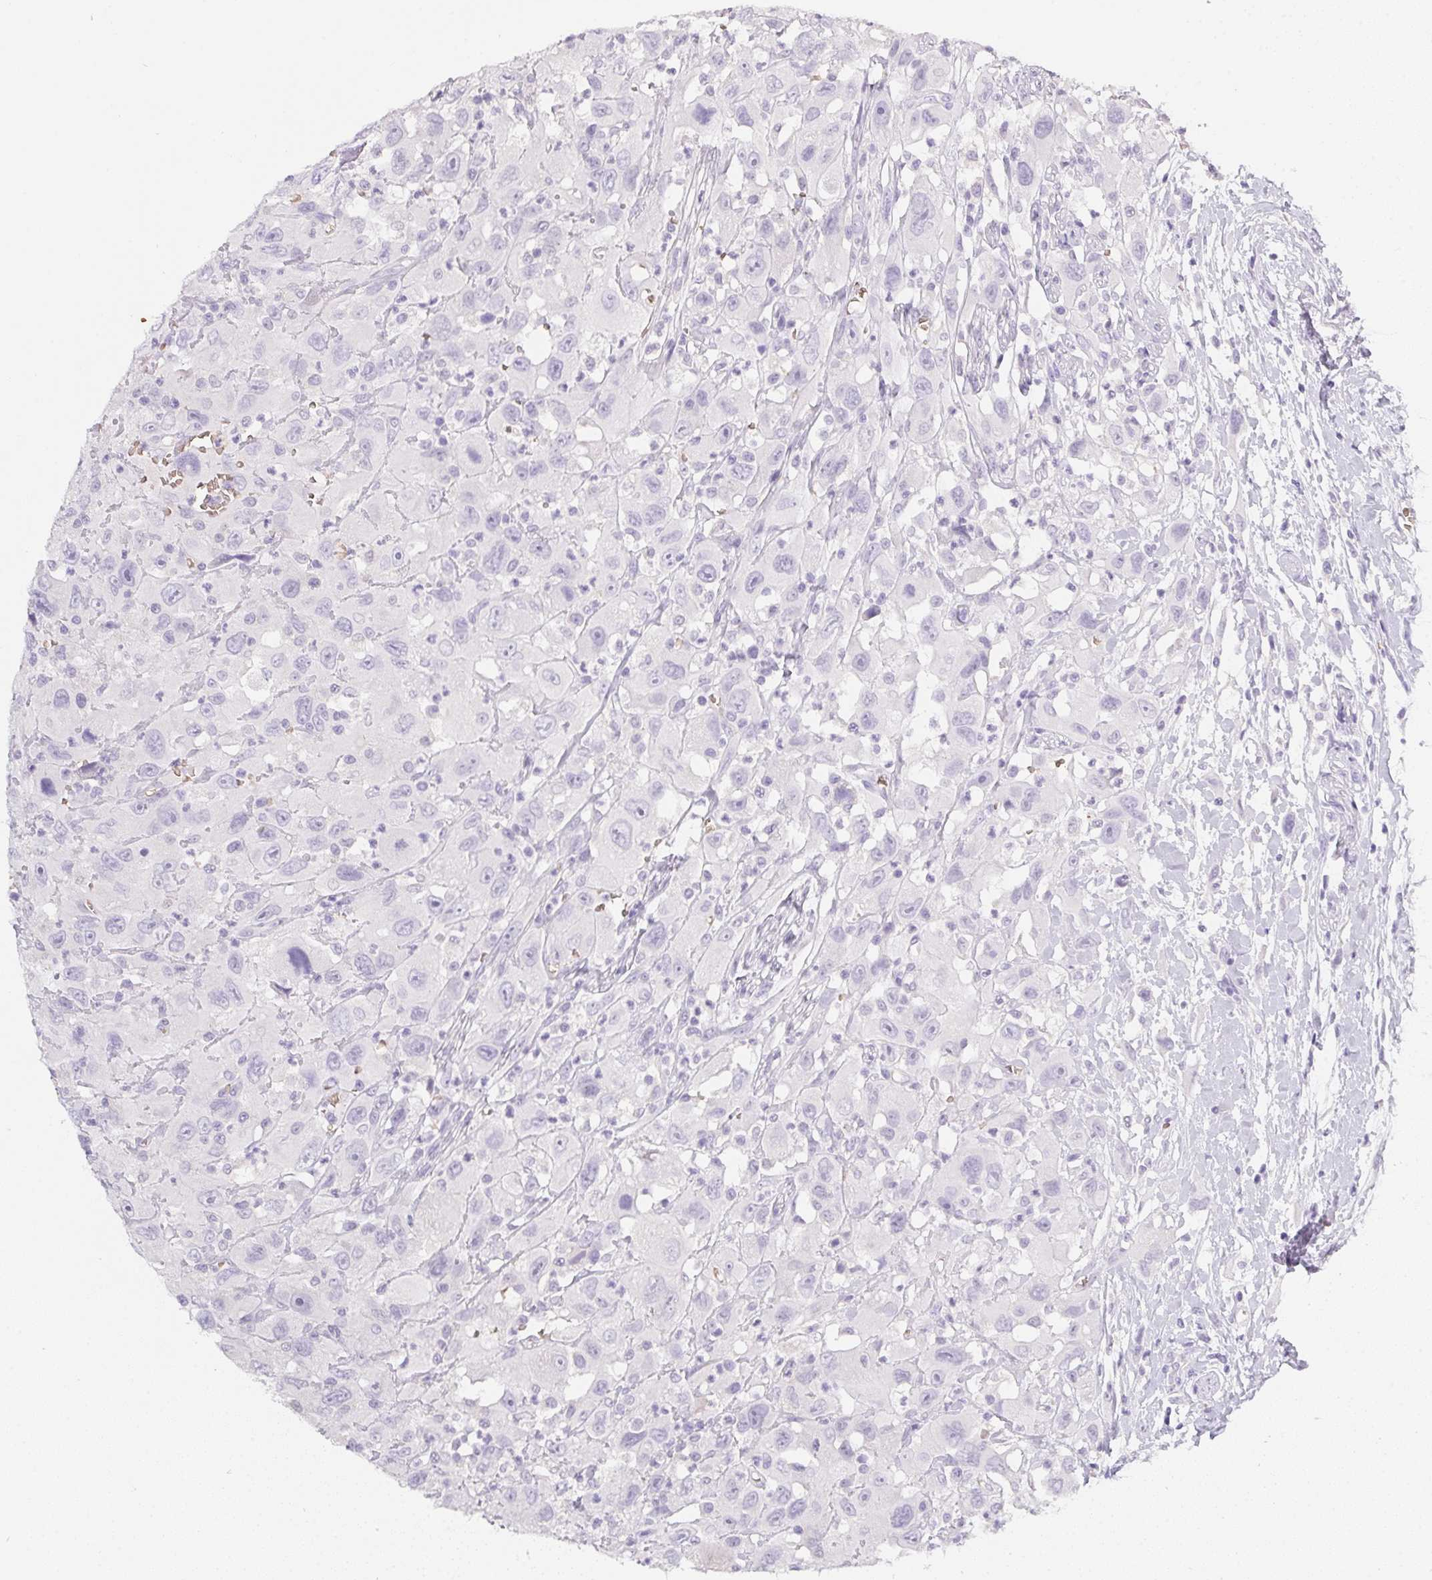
{"staining": {"intensity": "negative", "quantity": "none", "location": "none"}, "tissue": "head and neck cancer", "cell_type": "Tumor cells", "image_type": "cancer", "snomed": [{"axis": "morphology", "description": "Squamous cell carcinoma, NOS"}, {"axis": "morphology", "description": "Squamous cell carcinoma, metastatic, NOS"}, {"axis": "topography", "description": "Oral tissue"}, {"axis": "topography", "description": "Head-Neck"}], "caption": "Tumor cells are negative for protein expression in human head and neck squamous cell carcinoma. The staining is performed using DAB brown chromogen with nuclei counter-stained in using hematoxylin.", "gene": "DCD", "patient": {"sex": "female", "age": 85}}